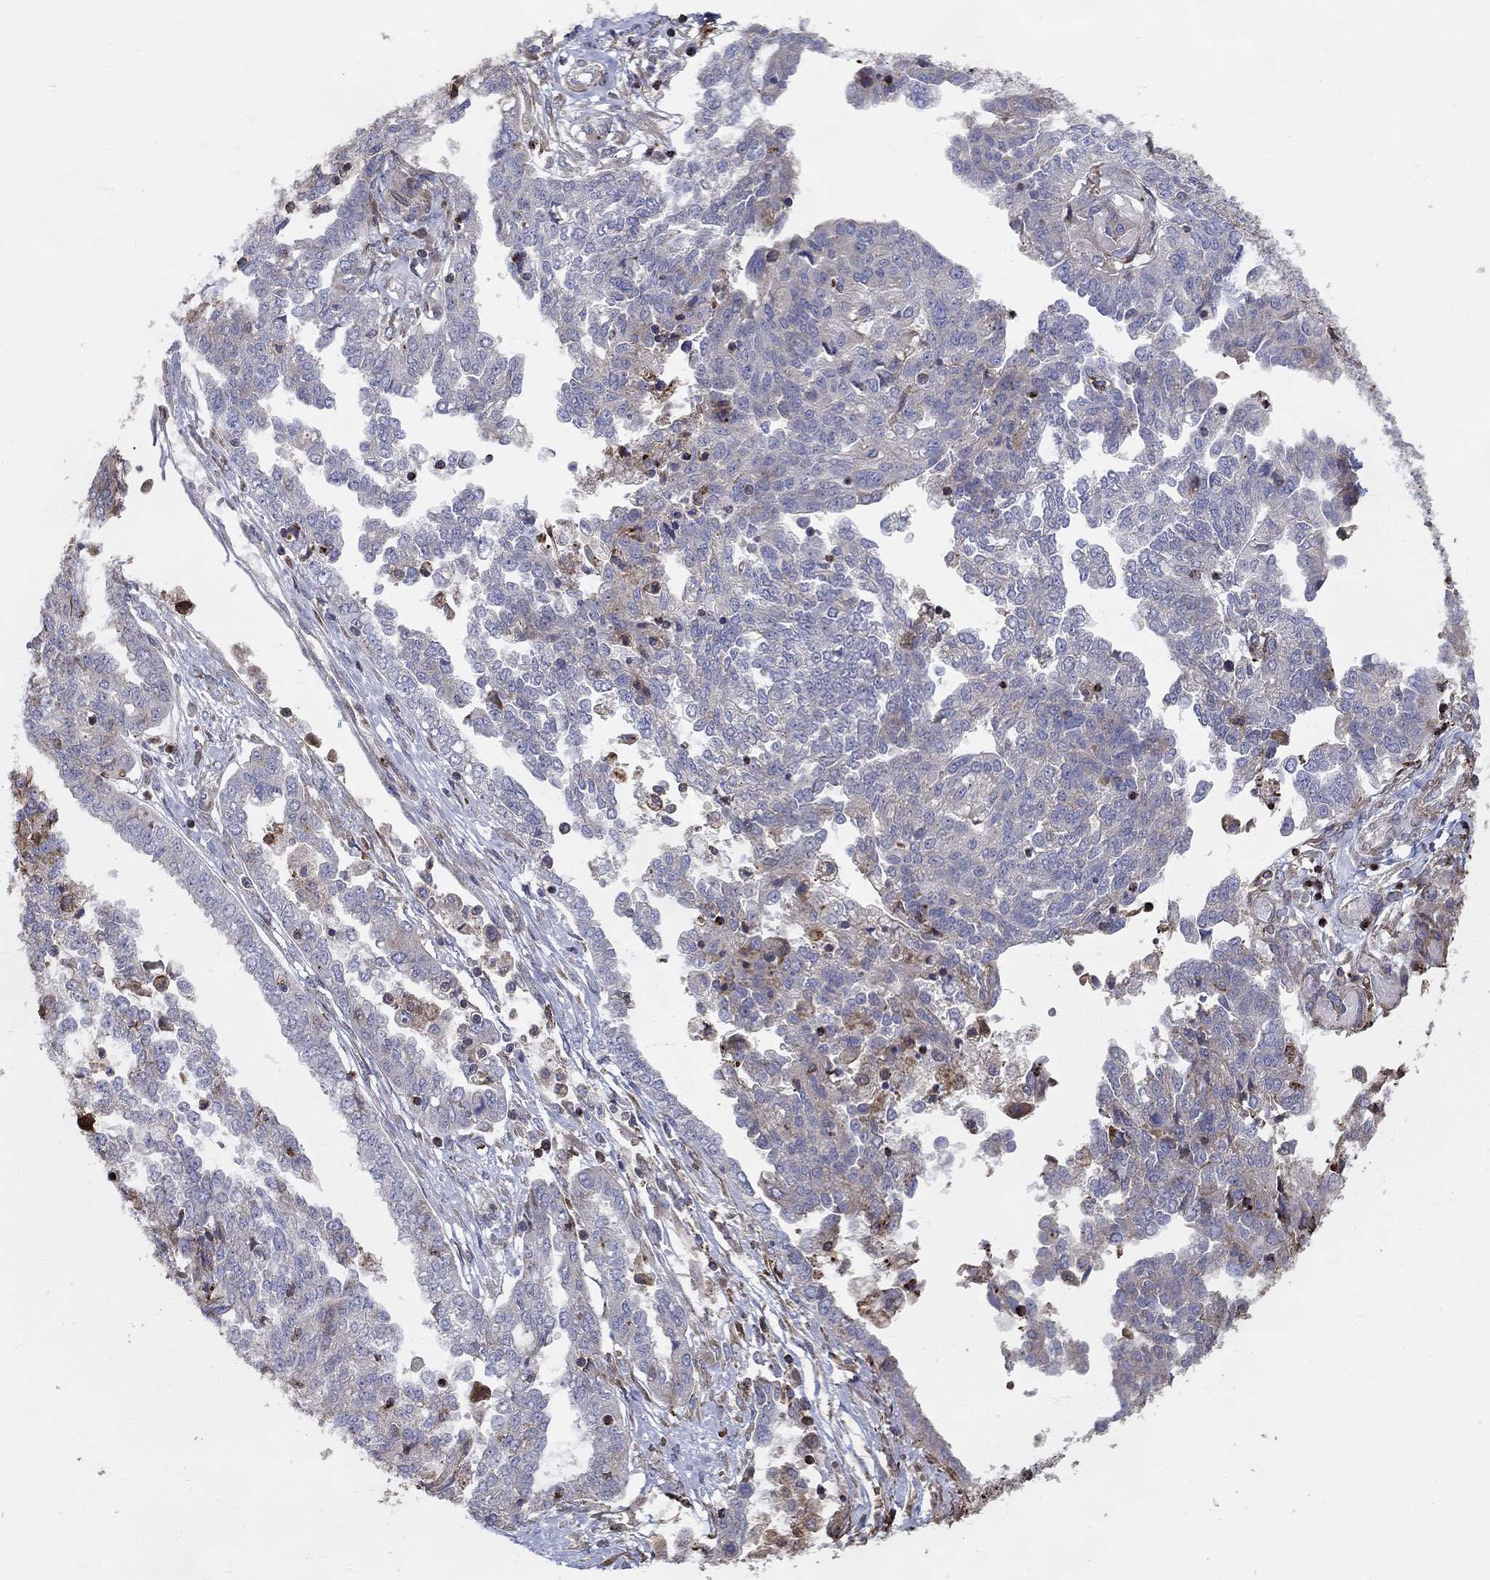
{"staining": {"intensity": "weak", "quantity": "<25%", "location": "cytoplasmic/membranous"}, "tissue": "ovarian cancer", "cell_type": "Tumor cells", "image_type": "cancer", "snomed": [{"axis": "morphology", "description": "Cystadenocarcinoma, serous, NOS"}, {"axis": "topography", "description": "Ovary"}], "caption": "High magnification brightfield microscopy of ovarian cancer stained with DAB (3,3'-diaminobenzidine) (brown) and counterstained with hematoxylin (blue): tumor cells show no significant staining.", "gene": "NPHP1", "patient": {"sex": "female", "age": 67}}